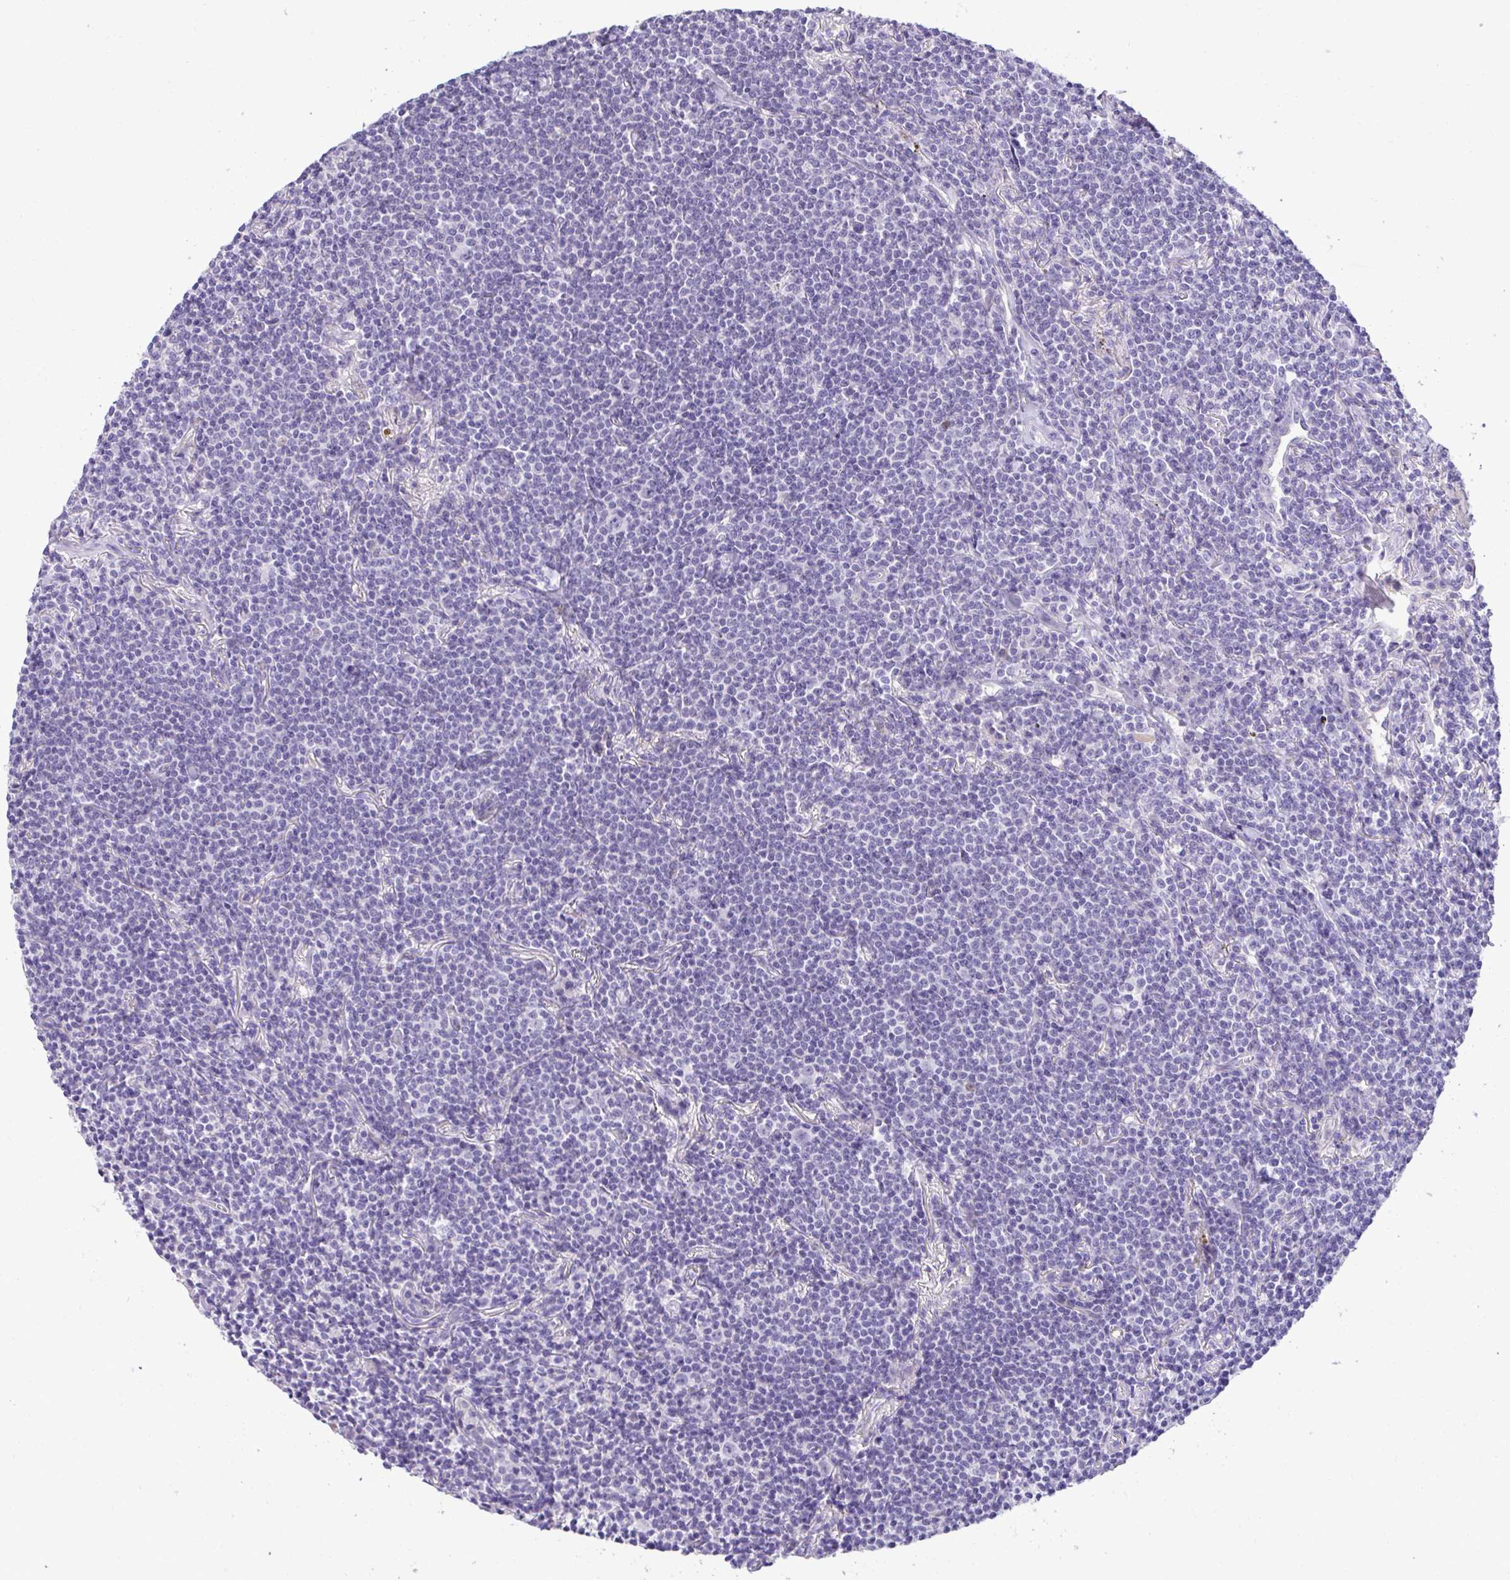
{"staining": {"intensity": "negative", "quantity": "none", "location": "none"}, "tissue": "lymphoma", "cell_type": "Tumor cells", "image_type": "cancer", "snomed": [{"axis": "morphology", "description": "Malignant lymphoma, non-Hodgkin's type, Low grade"}, {"axis": "topography", "description": "Lung"}], "caption": "The photomicrograph displays no significant positivity in tumor cells of lymphoma. Nuclei are stained in blue.", "gene": "TMCO5A", "patient": {"sex": "female", "age": 71}}